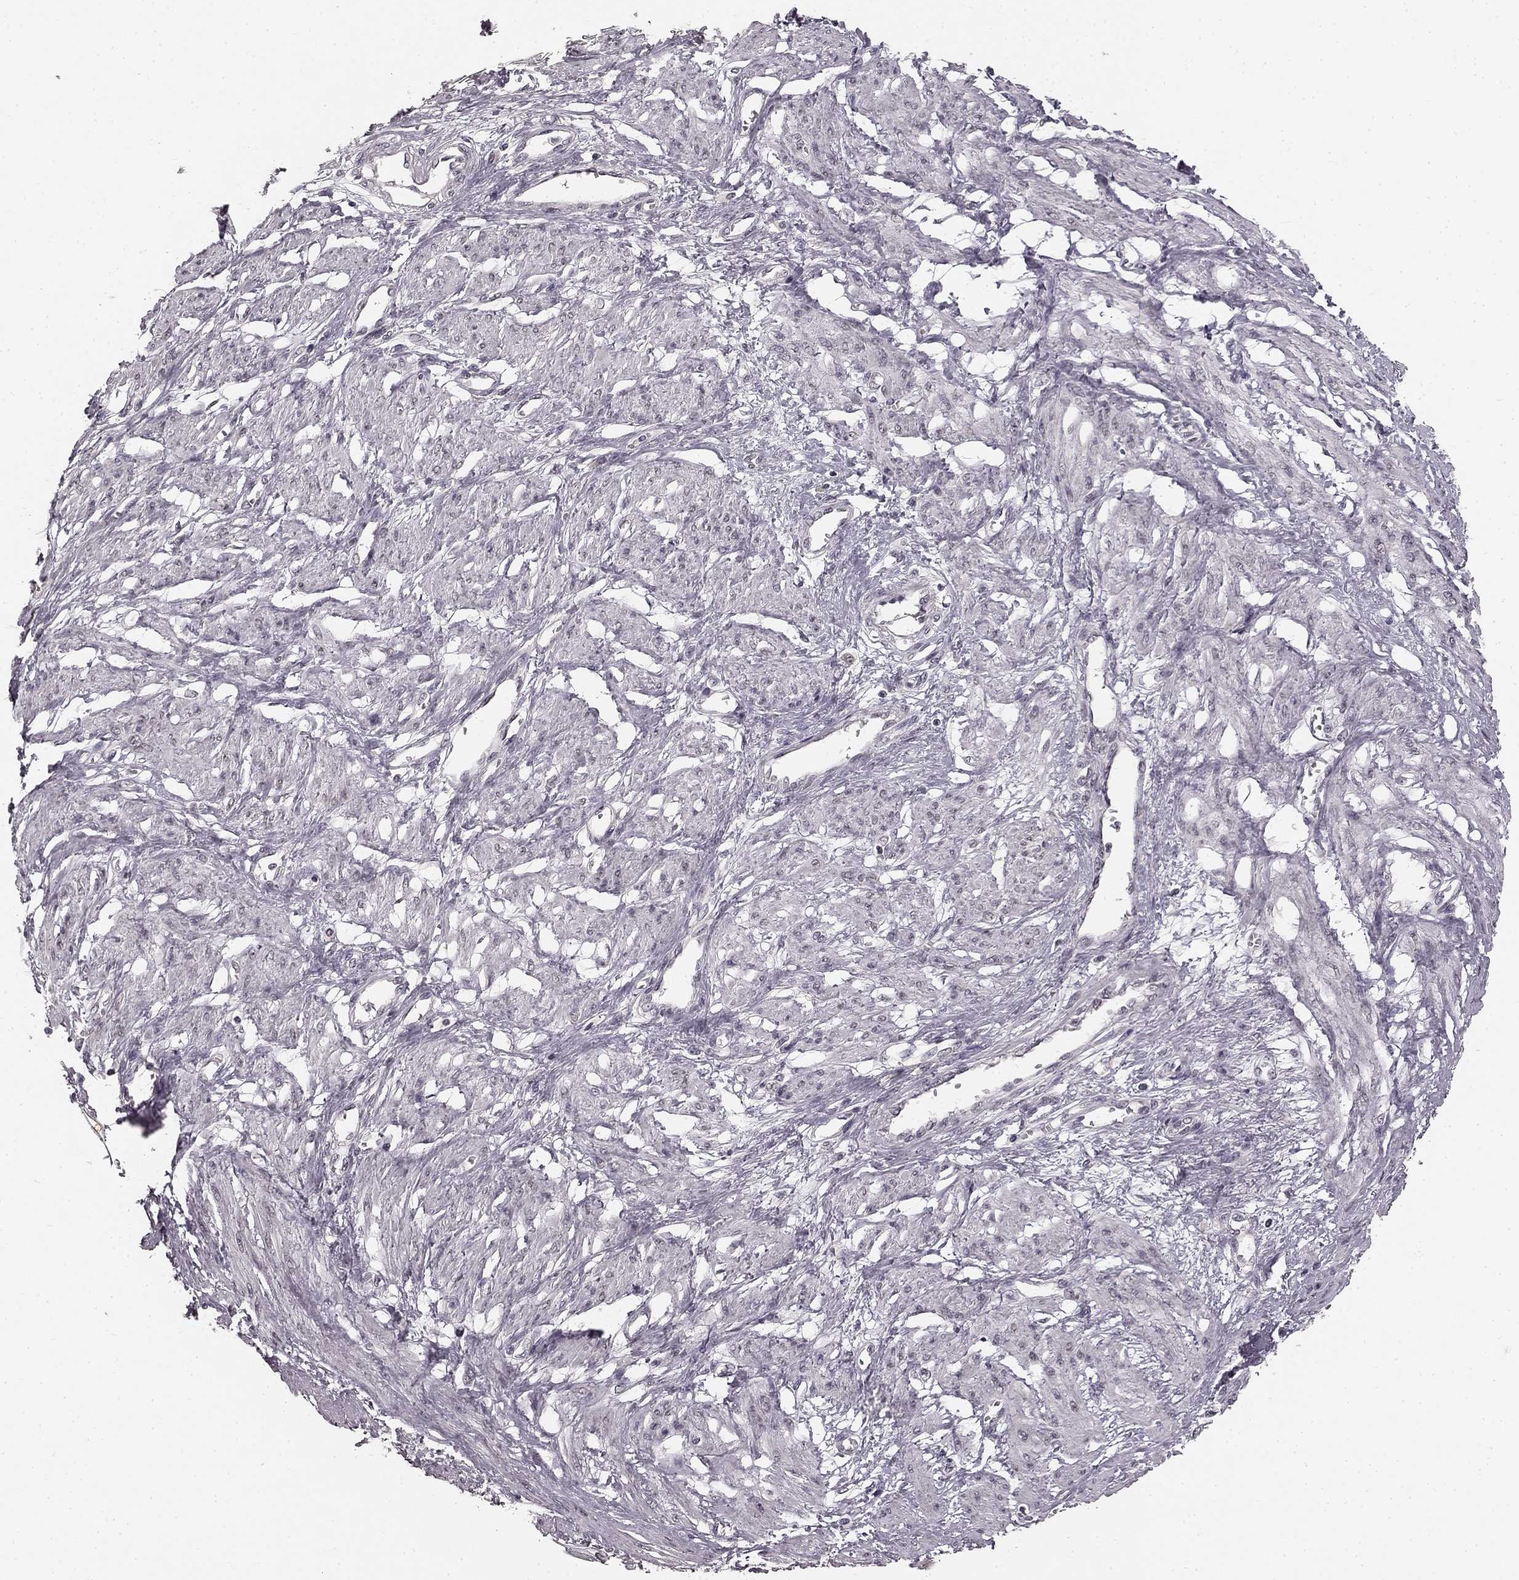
{"staining": {"intensity": "negative", "quantity": "none", "location": "none"}, "tissue": "smooth muscle", "cell_type": "Smooth muscle cells", "image_type": "normal", "snomed": [{"axis": "morphology", "description": "Normal tissue, NOS"}, {"axis": "topography", "description": "Smooth muscle"}, {"axis": "topography", "description": "Uterus"}], "caption": "DAB (3,3'-diaminobenzidine) immunohistochemical staining of normal human smooth muscle displays no significant staining in smooth muscle cells.", "gene": "HCN4", "patient": {"sex": "female", "age": 39}}